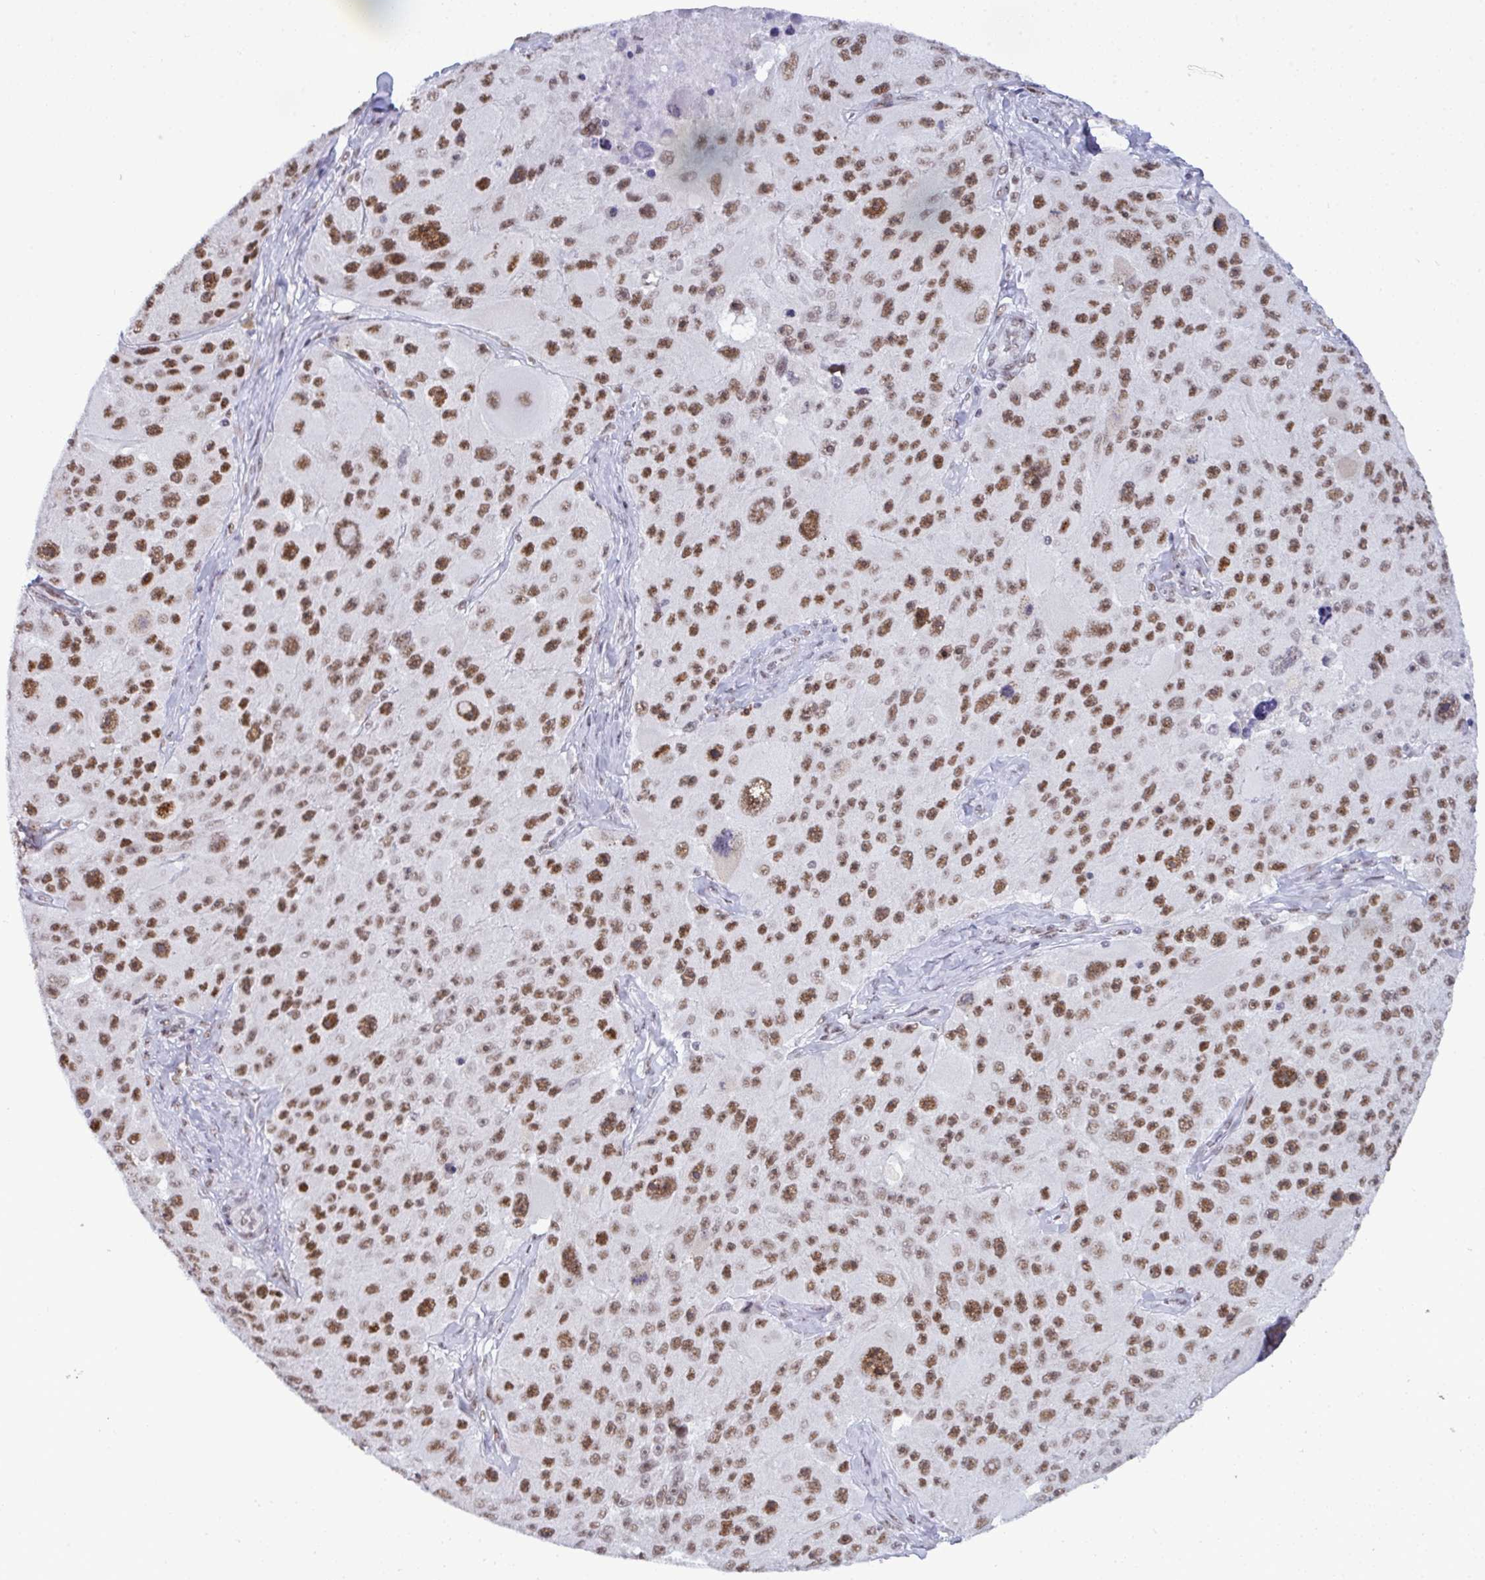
{"staining": {"intensity": "moderate", "quantity": ">75%", "location": "nuclear"}, "tissue": "melanoma", "cell_type": "Tumor cells", "image_type": "cancer", "snomed": [{"axis": "morphology", "description": "Malignant melanoma, Metastatic site"}, {"axis": "topography", "description": "Lymph node"}], "caption": "The photomicrograph displays a brown stain indicating the presence of a protein in the nuclear of tumor cells in melanoma.", "gene": "PPP1R10", "patient": {"sex": "male", "age": 62}}